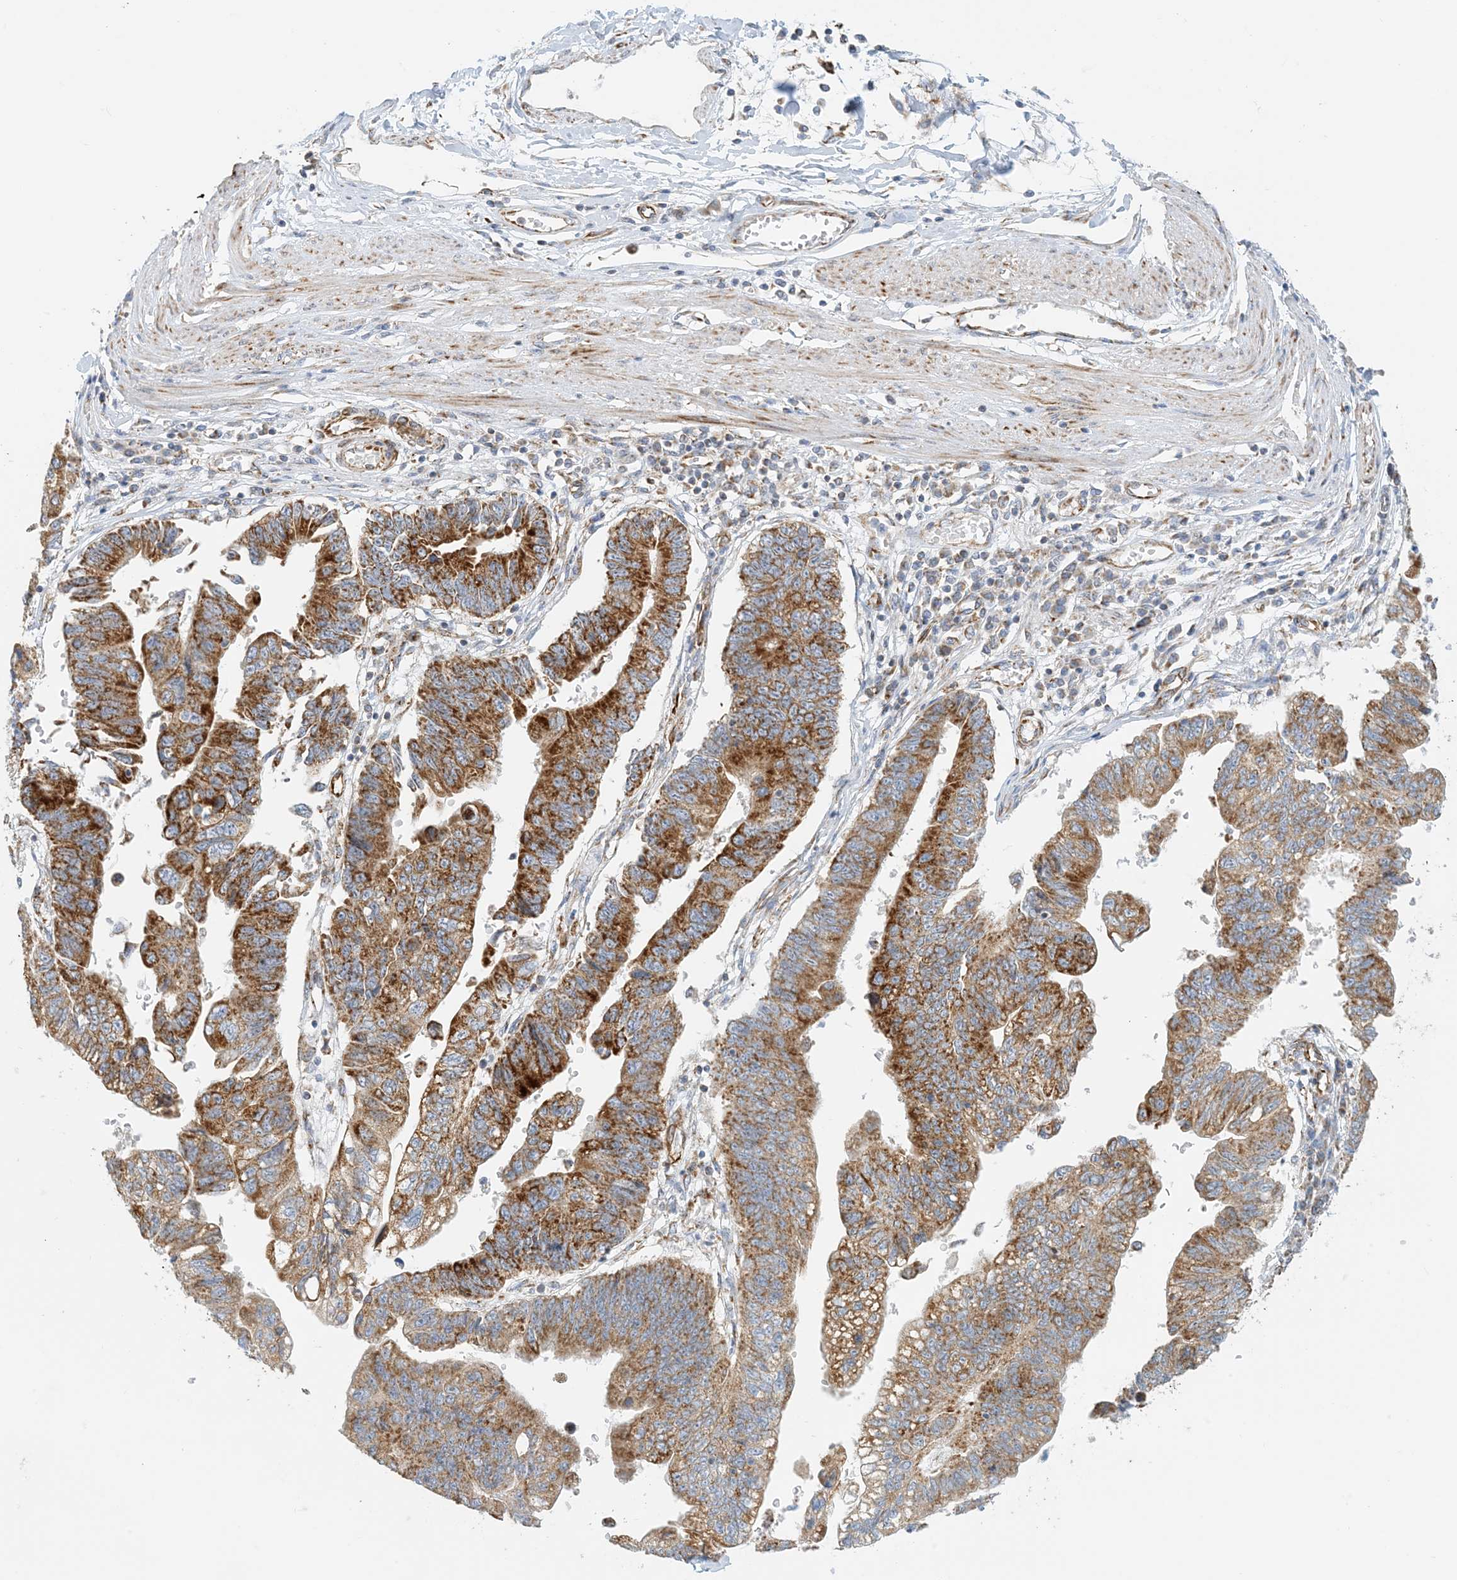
{"staining": {"intensity": "strong", "quantity": "25%-75%", "location": "cytoplasmic/membranous"}, "tissue": "stomach cancer", "cell_type": "Tumor cells", "image_type": "cancer", "snomed": [{"axis": "morphology", "description": "Adenocarcinoma, NOS"}, {"axis": "topography", "description": "Stomach"}], "caption": "The image exhibits staining of stomach cancer (adenocarcinoma), revealing strong cytoplasmic/membranous protein staining (brown color) within tumor cells. The protein is shown in brown color, while the nuclei are stained blue.", "gene": "COA3", "patient": {"sex": "male", "age": 59}}